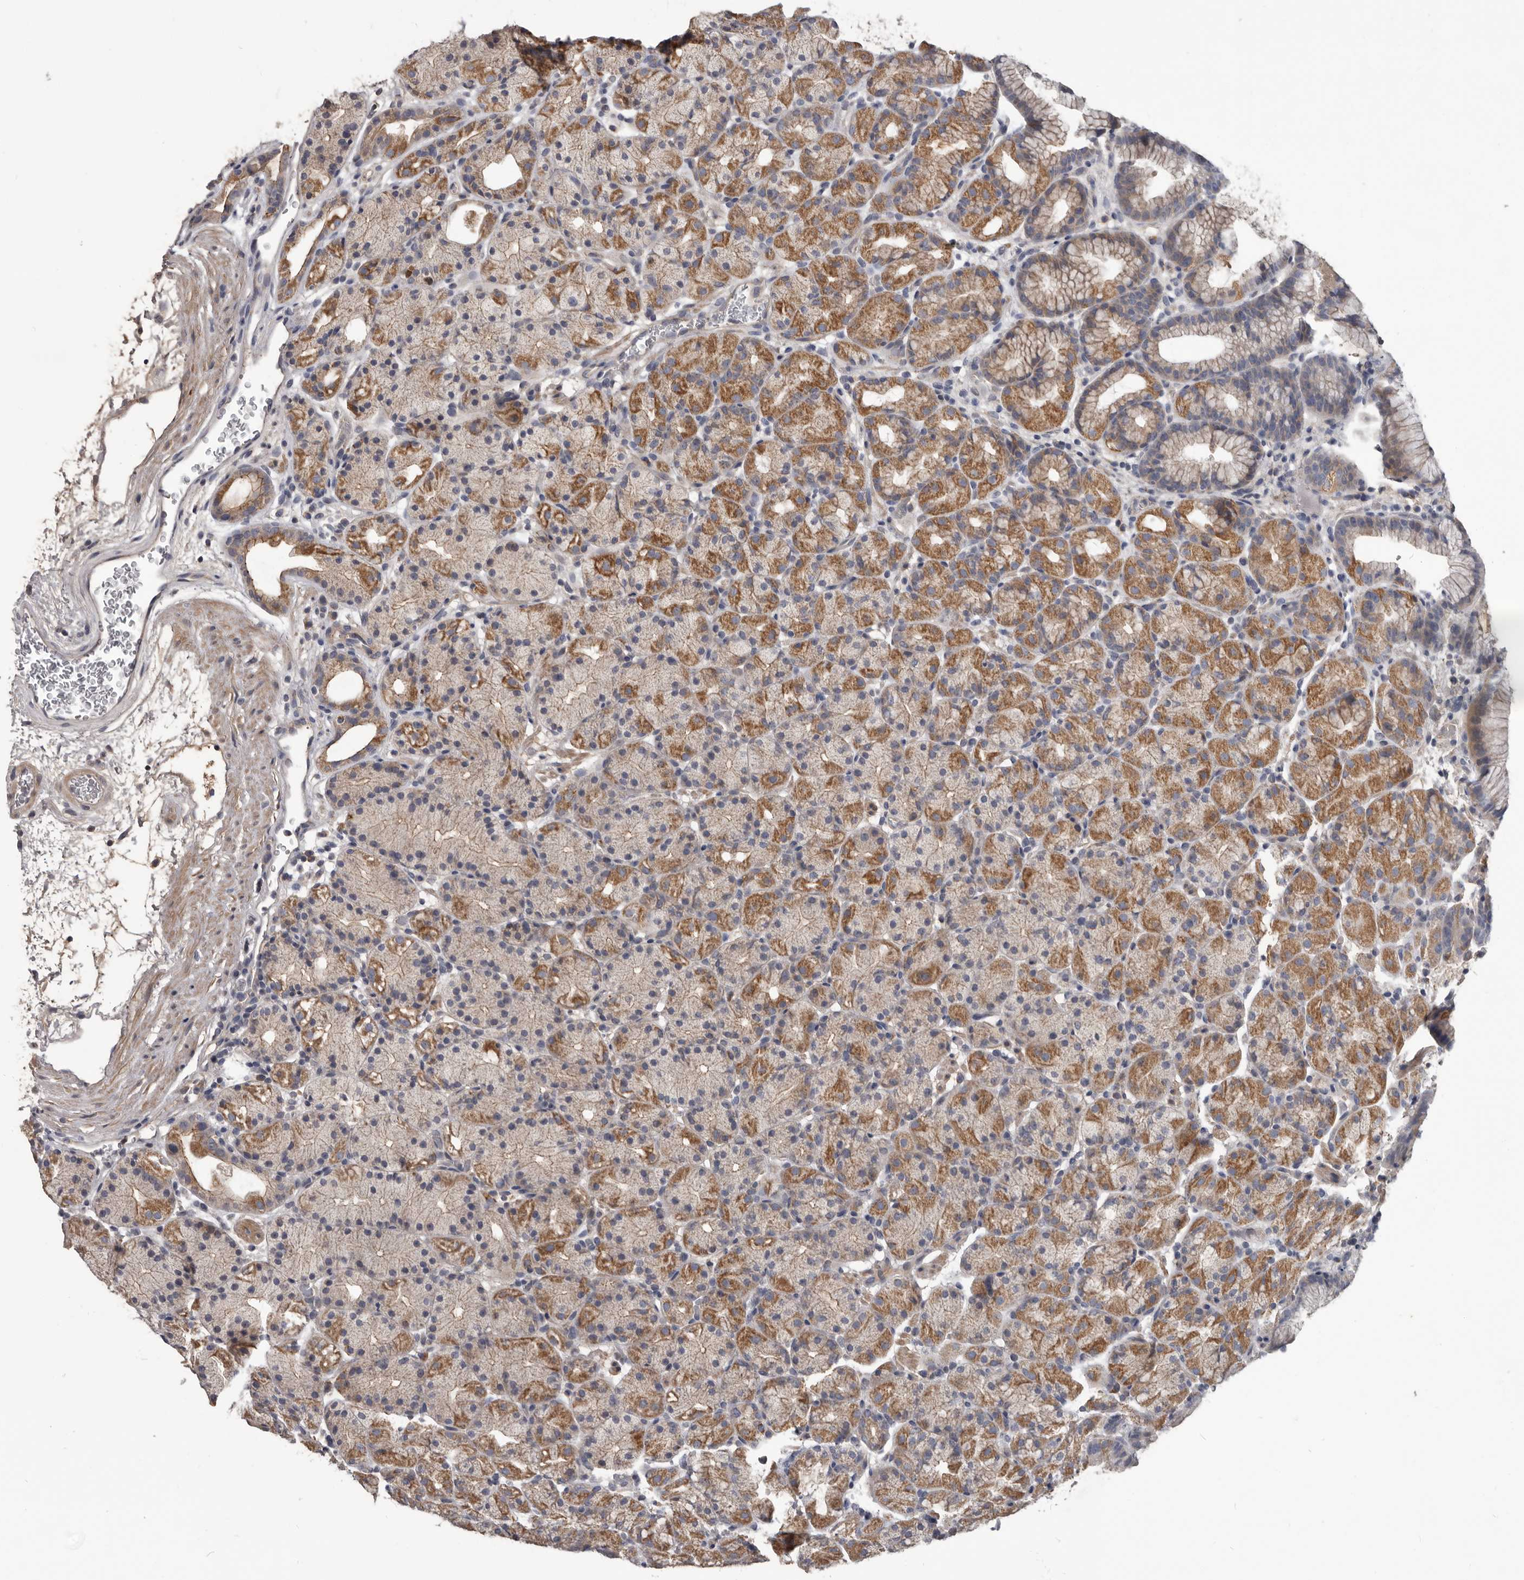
{"staining": {"intensity": "moderate", "quantity": "25%-75%", "location": "cytoplasmic/membranous"}, "tissue": "stomach", "cell_type": "Glandular cells", "image_type": "normal", "snomed": [{"axis": "morphology", "description": "Normal tissue, NOS"}, {"axis": "topography", "description": "Stomach, upper"}], "caption": "Stomach stained with DAB (3,3'-diaminobenzidine) immunohistochemistry (IHC) shows medium levels of moderate cytoplasmic/membranous staining in about 25%-75% of glandular cells.", "gene": "ALDH5A1", "patient": {"sex": "male", "age": 48}}